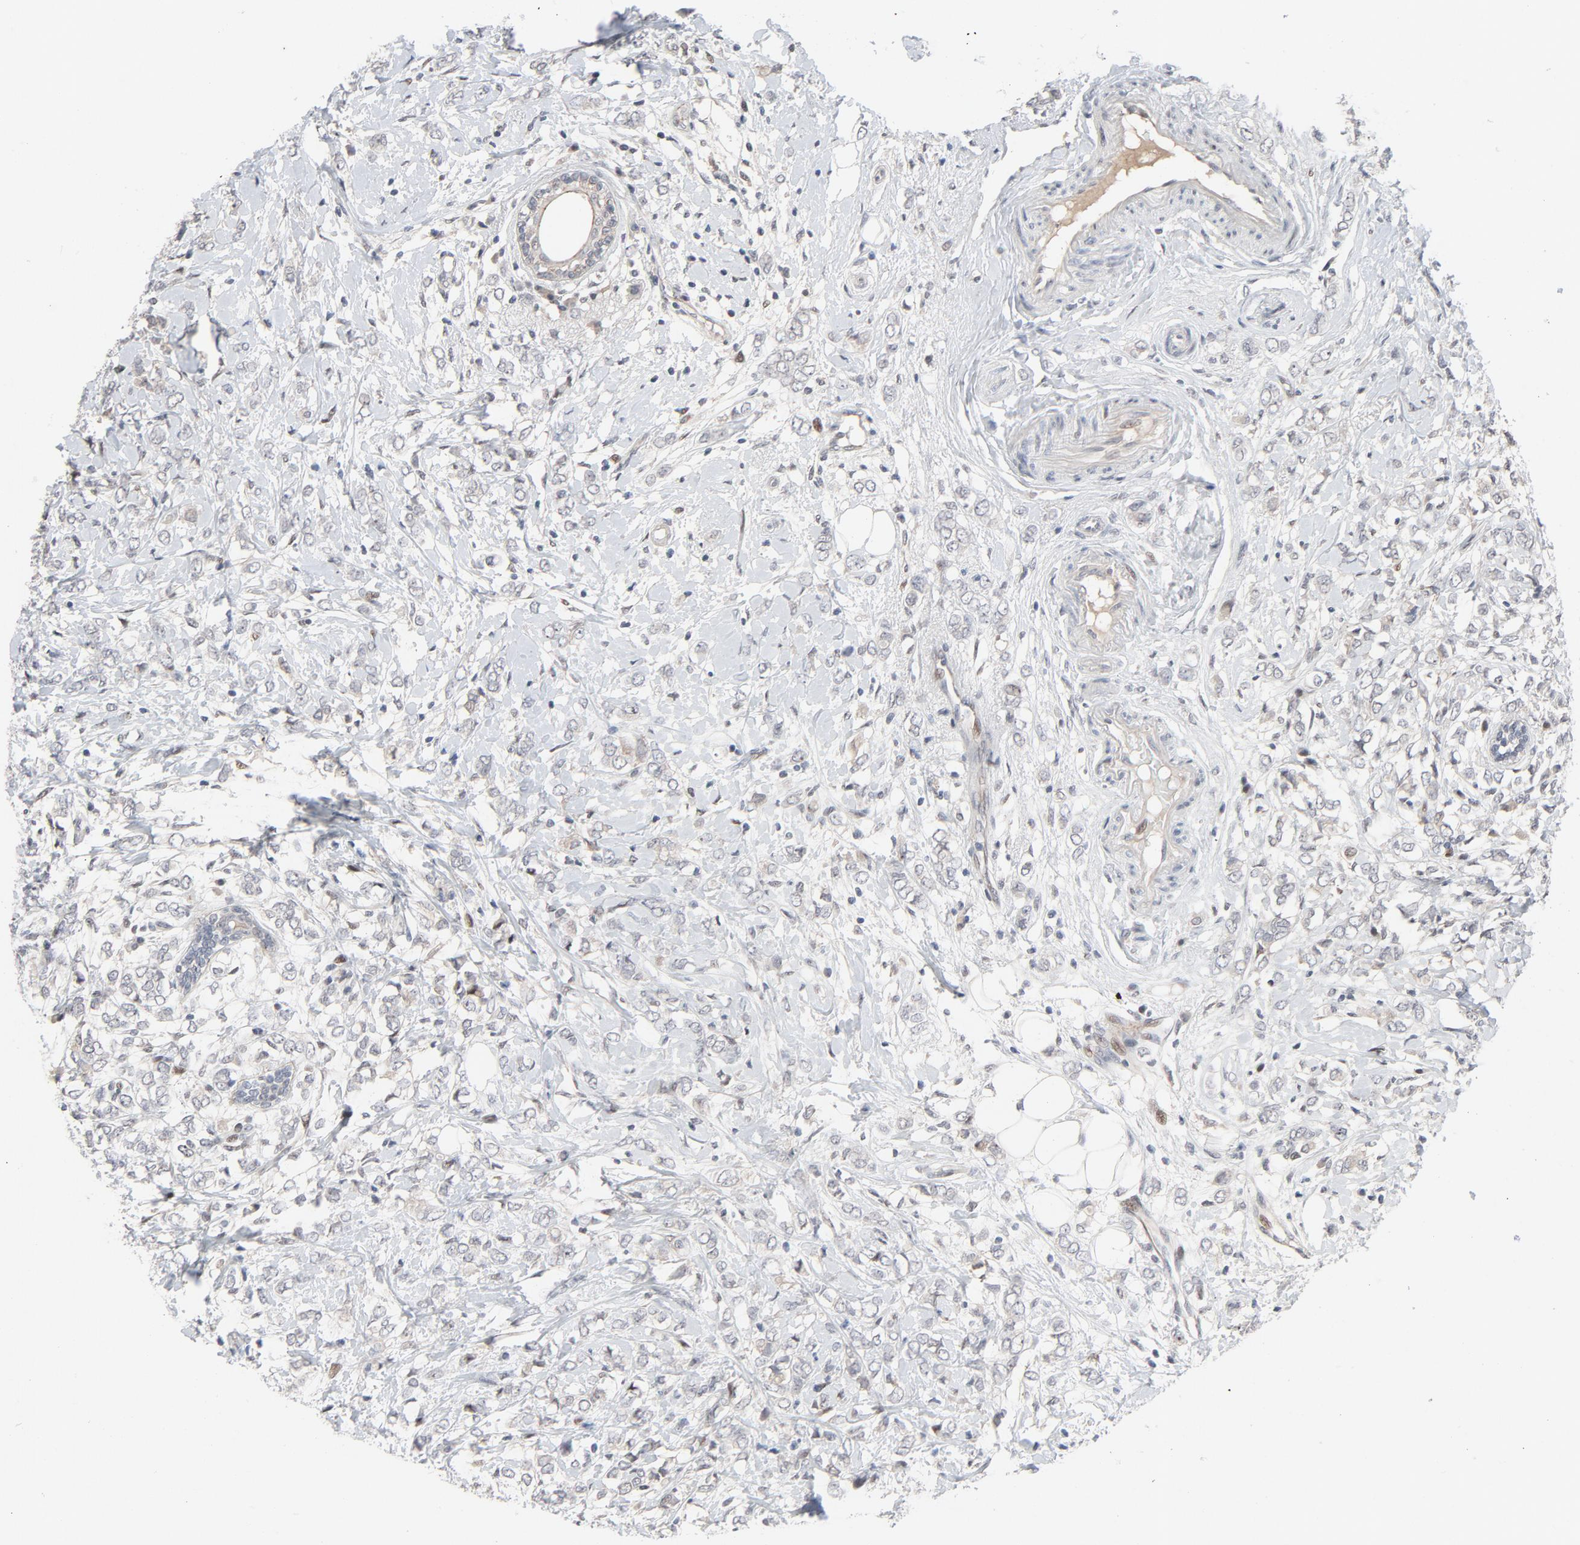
{"staining": {"intensity": "weak", "quantity": "<25%", "location": "cytoplasmic/membranous"}, "tissue": "breast cancer", "cell_type": "Tumor cells", "image_type": "cancer", "snomed": [{"axis": "morphology", "description": "Normal tissue, NOS"}, {"axis": "morphology", "description": "Lobular carcinoma"}, {"axis": "topography", "description": "Breast"}], "caption": "Tumor cells are negative for protein expression in human breast cancer (lobular carcinoma).", "gene": "FSCB", "patient": {"sex": "female", "age": 47}}